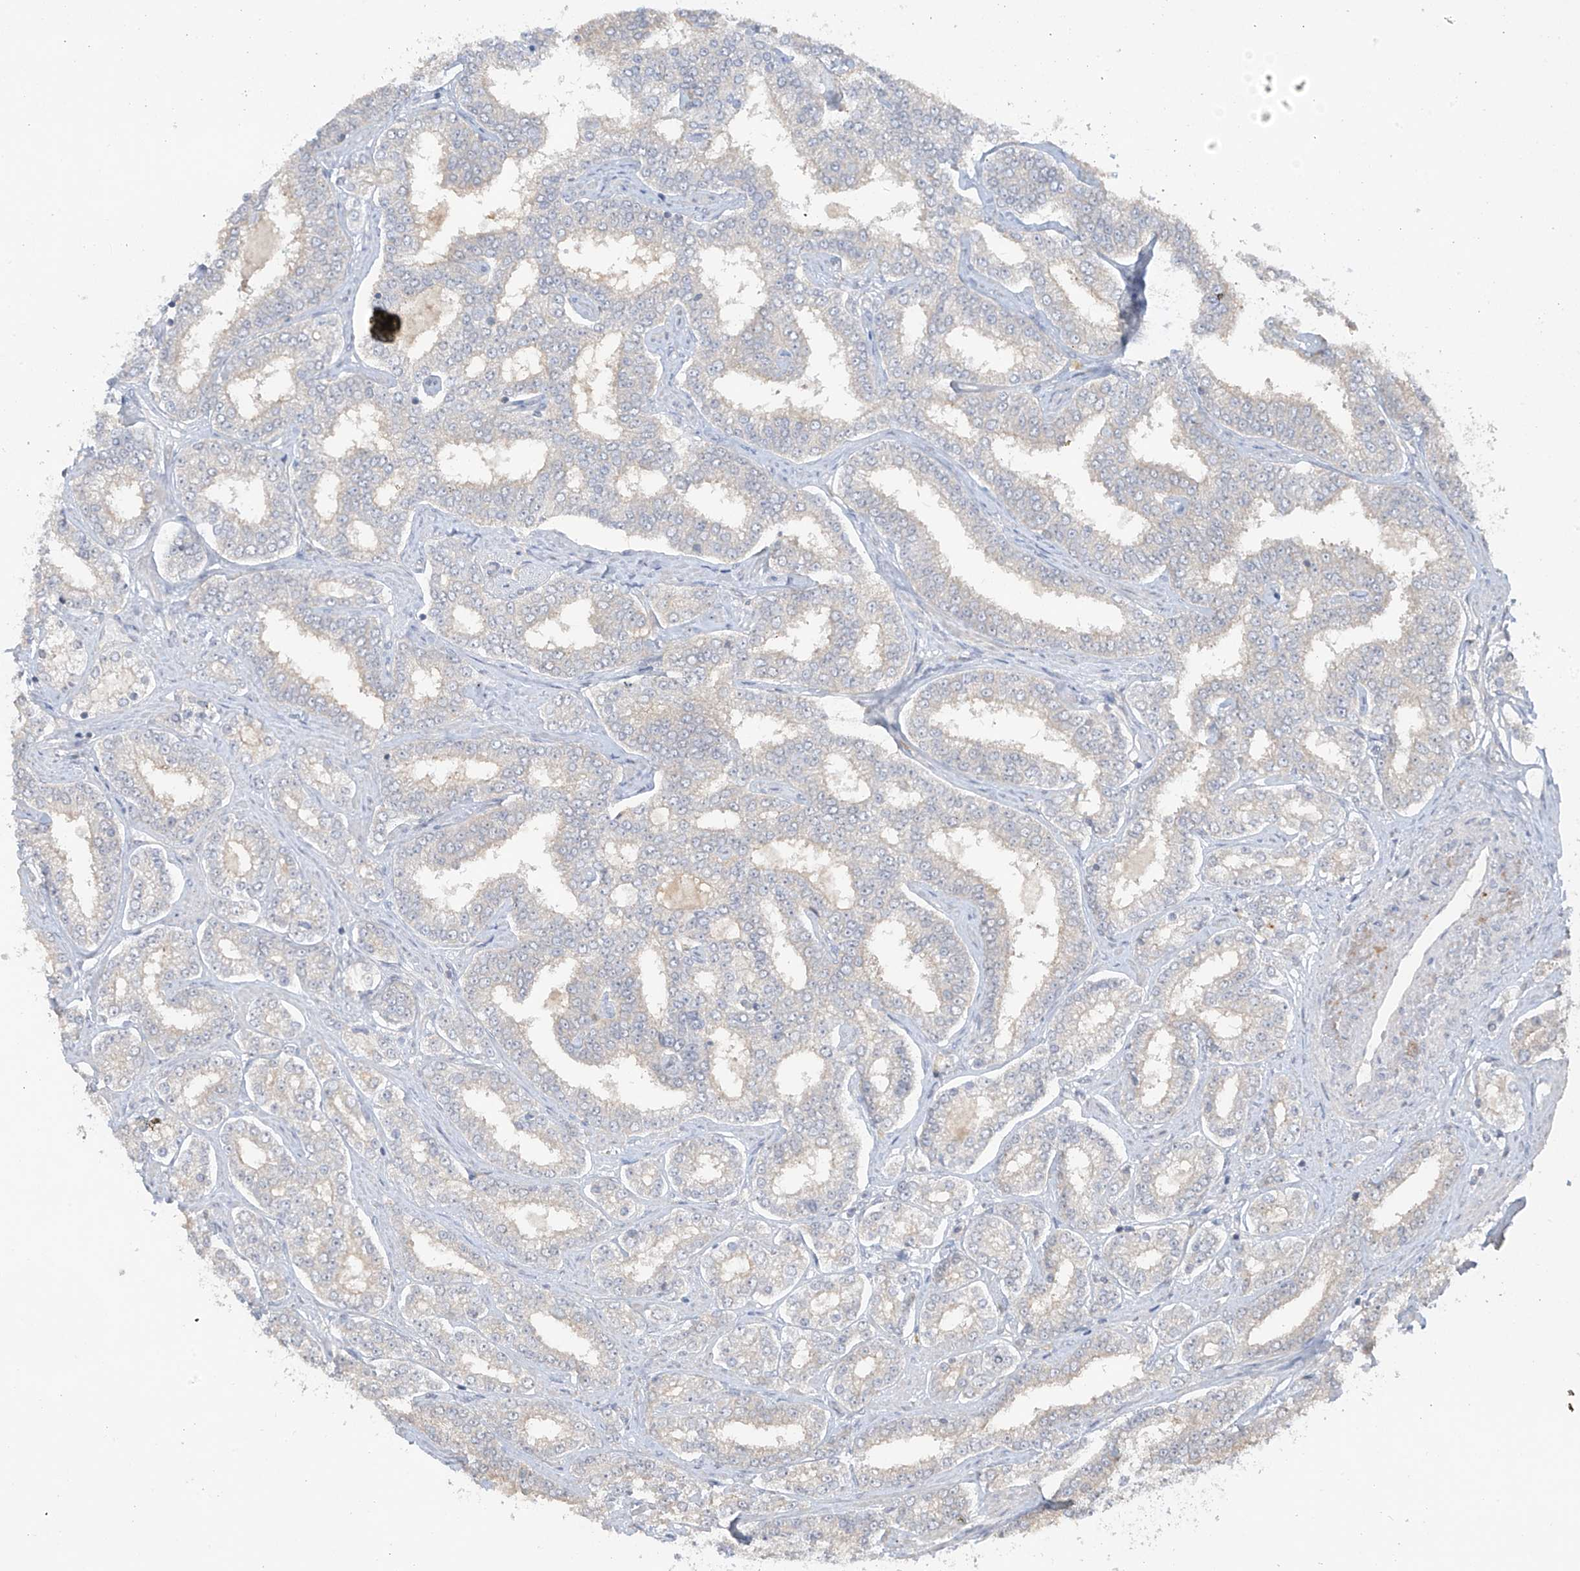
{"staining": {"intensity": "negative", "quantity": "none", "location": "none"}, "tissue": "prostate cancer", "cell_type": "Tumor cells", "image_type": "cancer", "snomed": [{"axis": "morphology", "description": "Normal tissue, NOS"}, {"axis": "morphology", "description": "Adenocarcinoma, High grade"}, {"axis": "topography", "description": "Prostate"}], "caption": "IHC of human prostate high-grade adenocarcinoma exhibits no expression in tumor cells. The staining is performed using DAB brown chromogen with nuclei counter-stained in using hematoxylin.", "gene": "ANGEL2", "patient": {"sex": "male", "age": 83}}